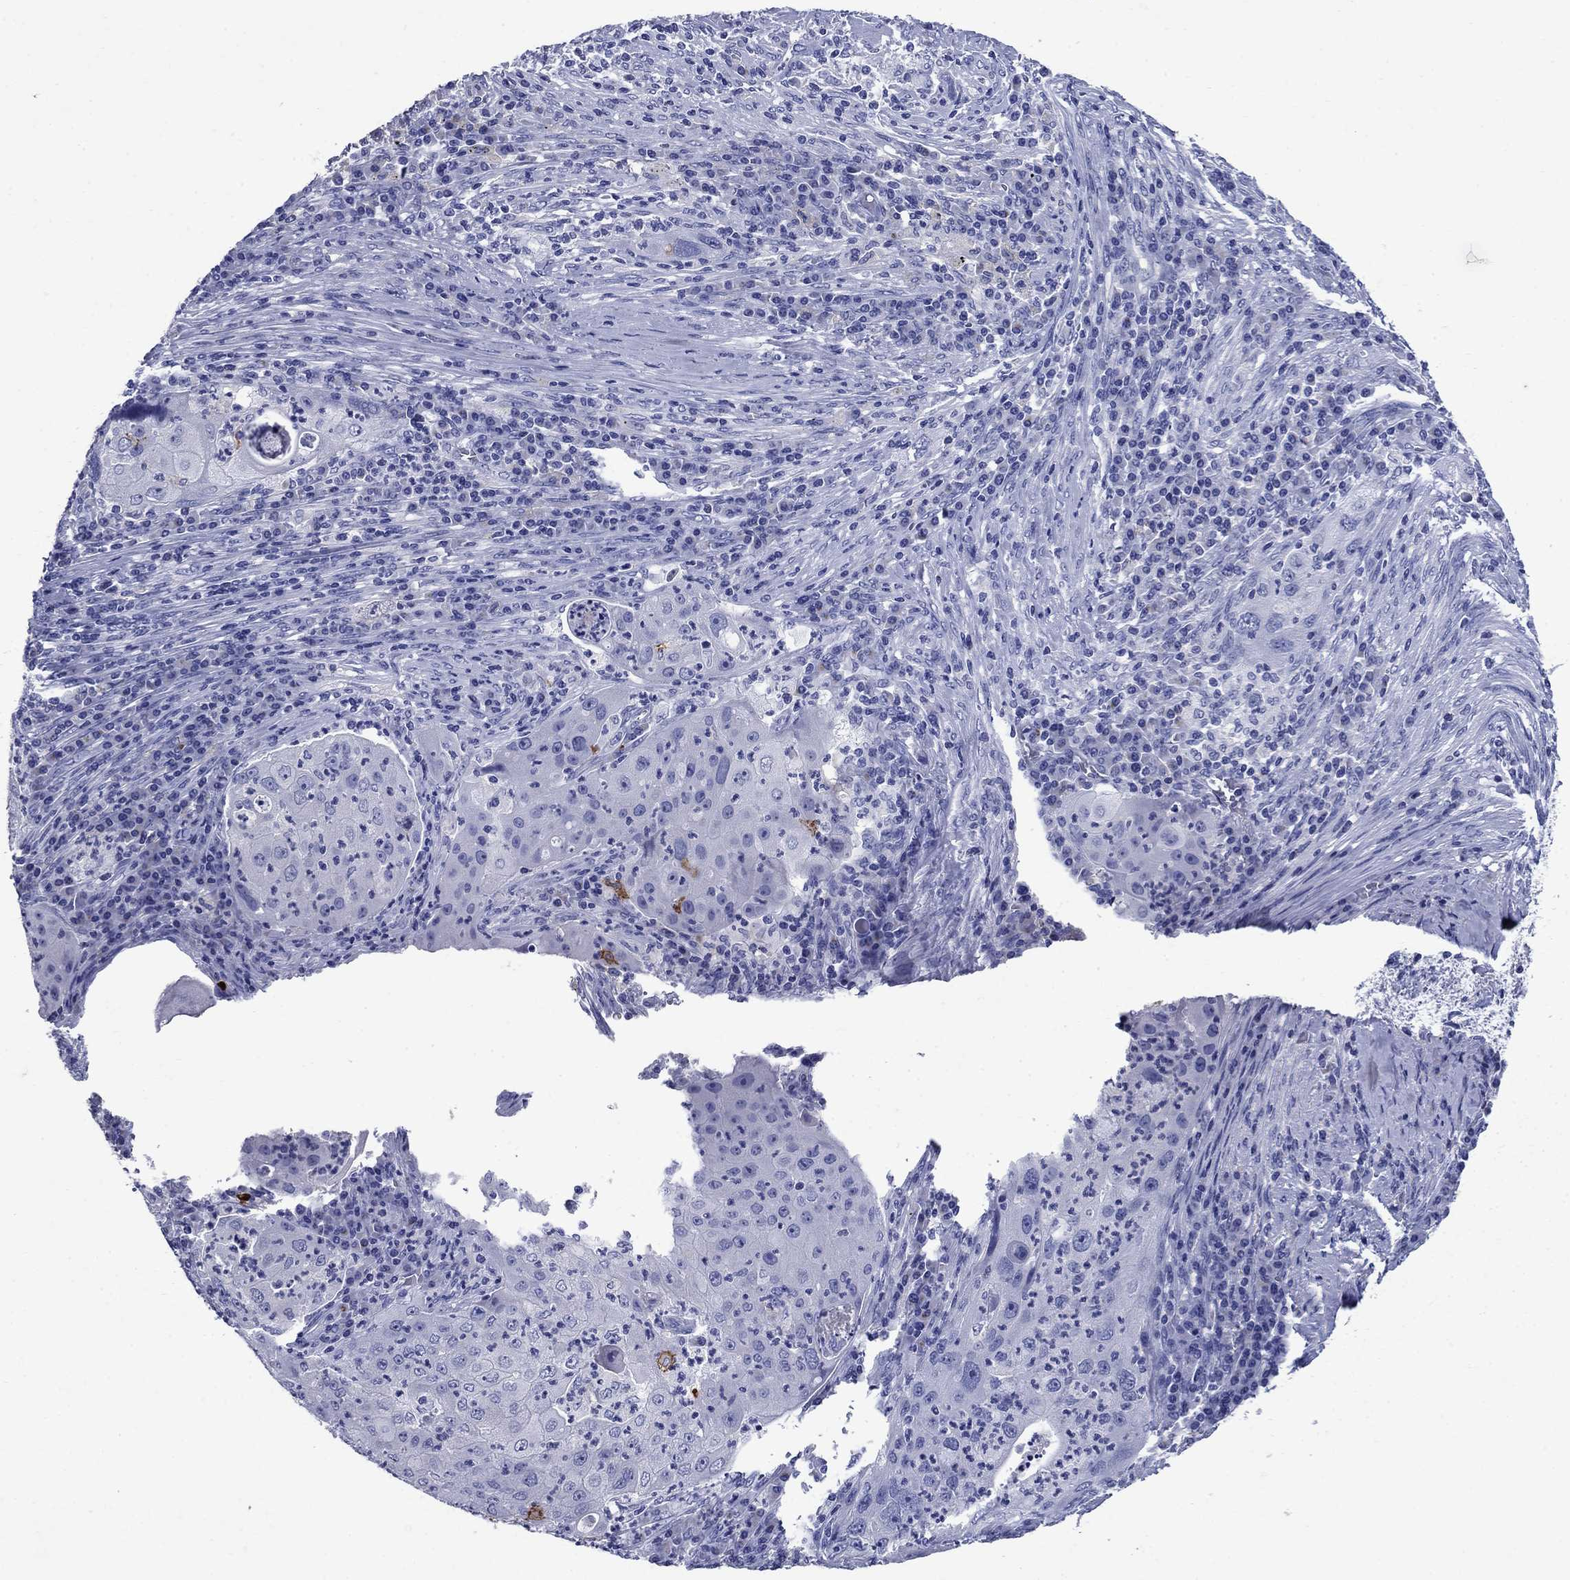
{"staining": {"intensity": "negative", "quantity": "none", "location": "none"}, "tissue": "lung cancer", "cell_type": "Tumor cells", "image_type": "cancer", "snomed": [{"axis": "morphology", "description": "Squamous cell carcinoma, NOS"}, {"axis": "topography", "description": "Lung"}], "caption": "IHC micrograph of squamous cell carcinoma (lung) stained for a protein (brown), which demonstrates no positivity in tumor cells. (DAB (3,3'-diaminobenzidine) immunohistochemistry with hematoxylin counter stain).", "gene": "CD1A", "patient": {"sex": "female", "age": 59}}